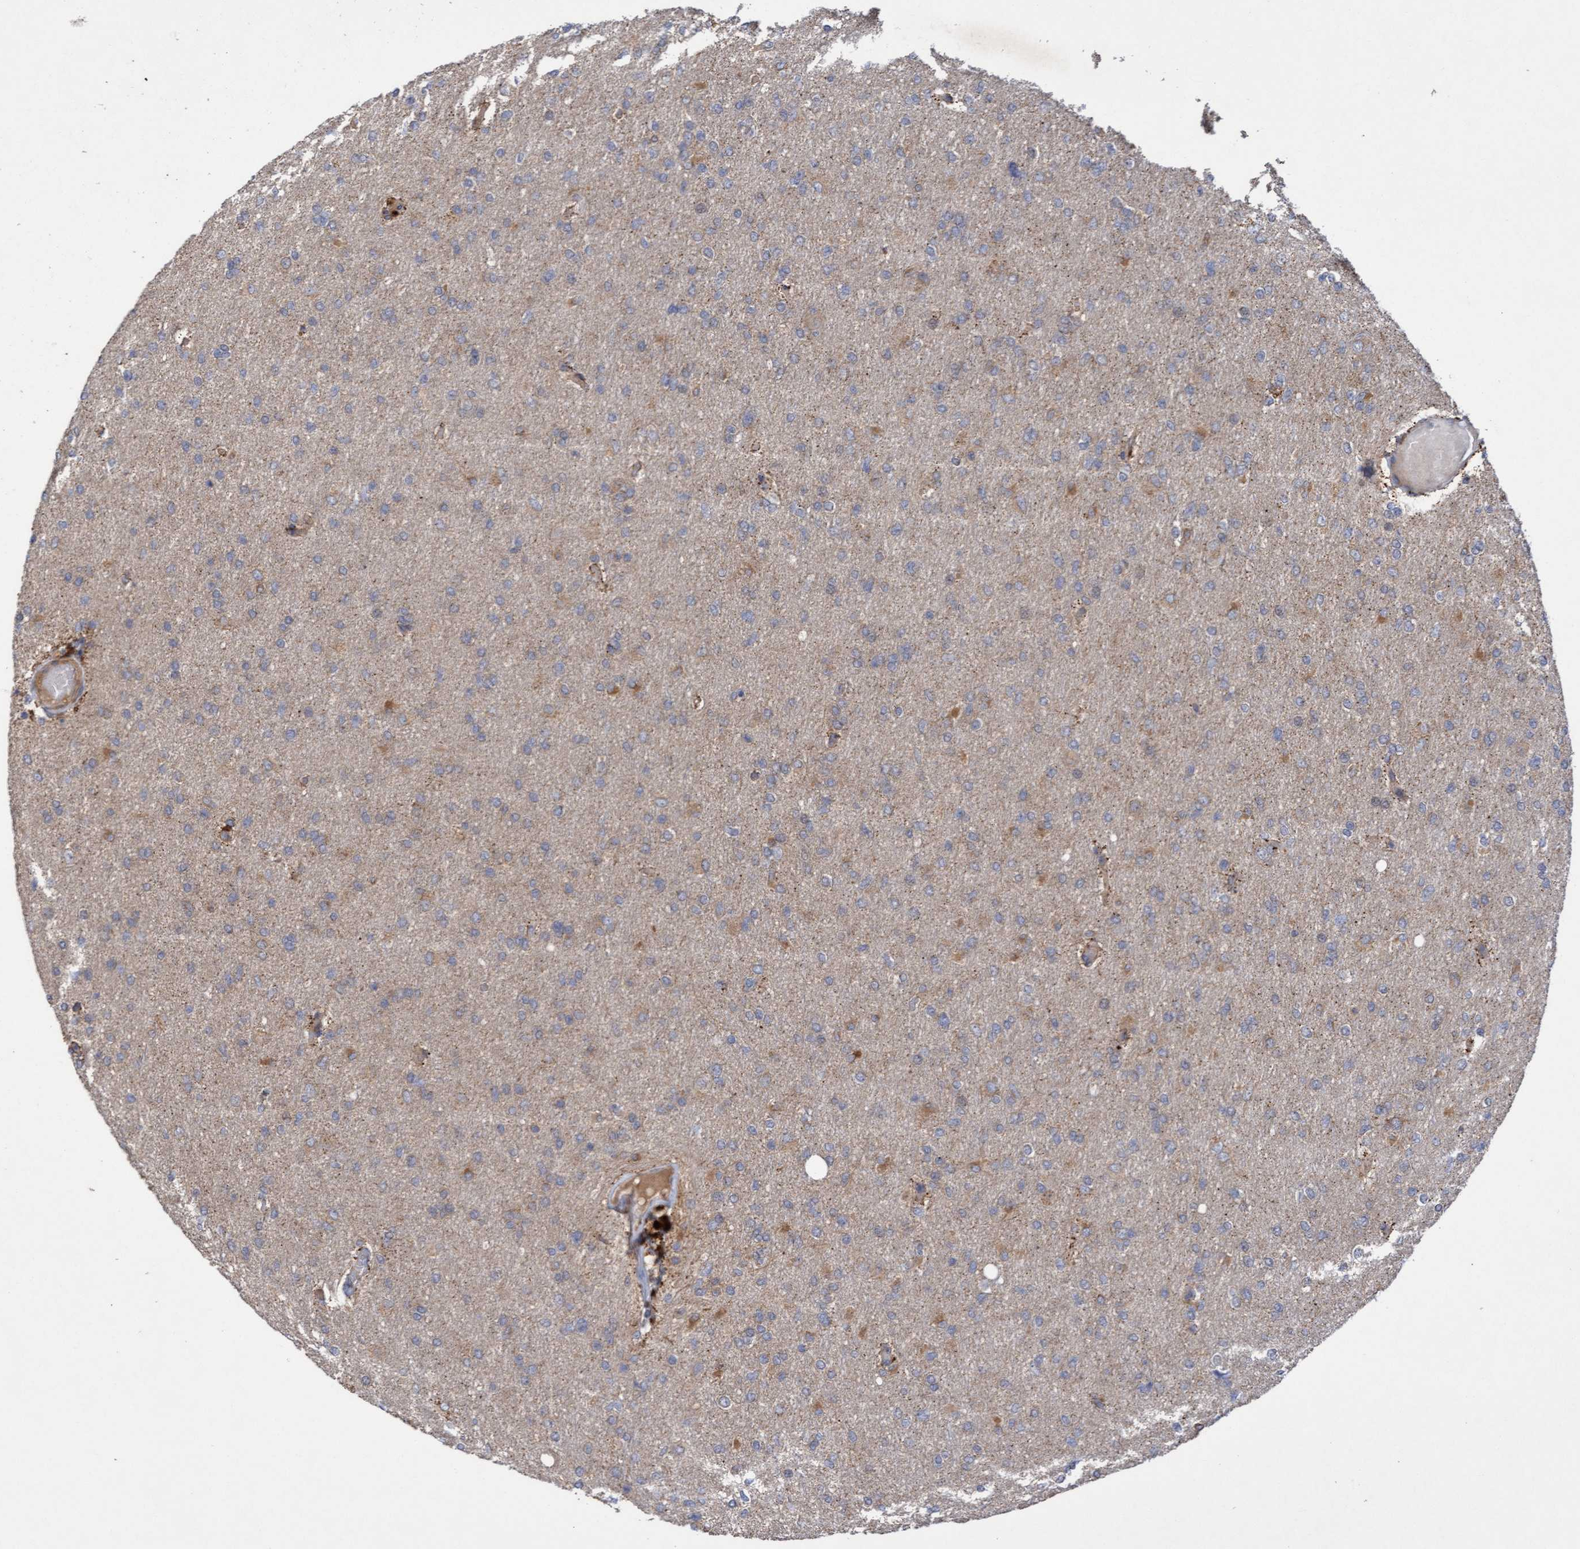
{"staining": {"intensity": "moderate", "quantity": "<25%", "location": "cytoplasmic/membranous"}, "tissue": "glioma", "cell_type": "Tumor cells", "image_type": "cancer", "snomed": [{"axis": "morphology", "description": "Glioma, malignant, High grade"}, {"axis": "topography", "description": "Cerebral cortex"}], "caption": "Immunohistochemistry image of neoplastic tissue: human glioma stained using immunohistochemistry (IHC) shows low levels of moderate protein expression localized specifically in the cytoplasmic/membranous of tumor cells, appearing as a cytoplasmic/membranous brown color.", "gene": "ELP5", "patient": {"sex": "female", "age": 36}}